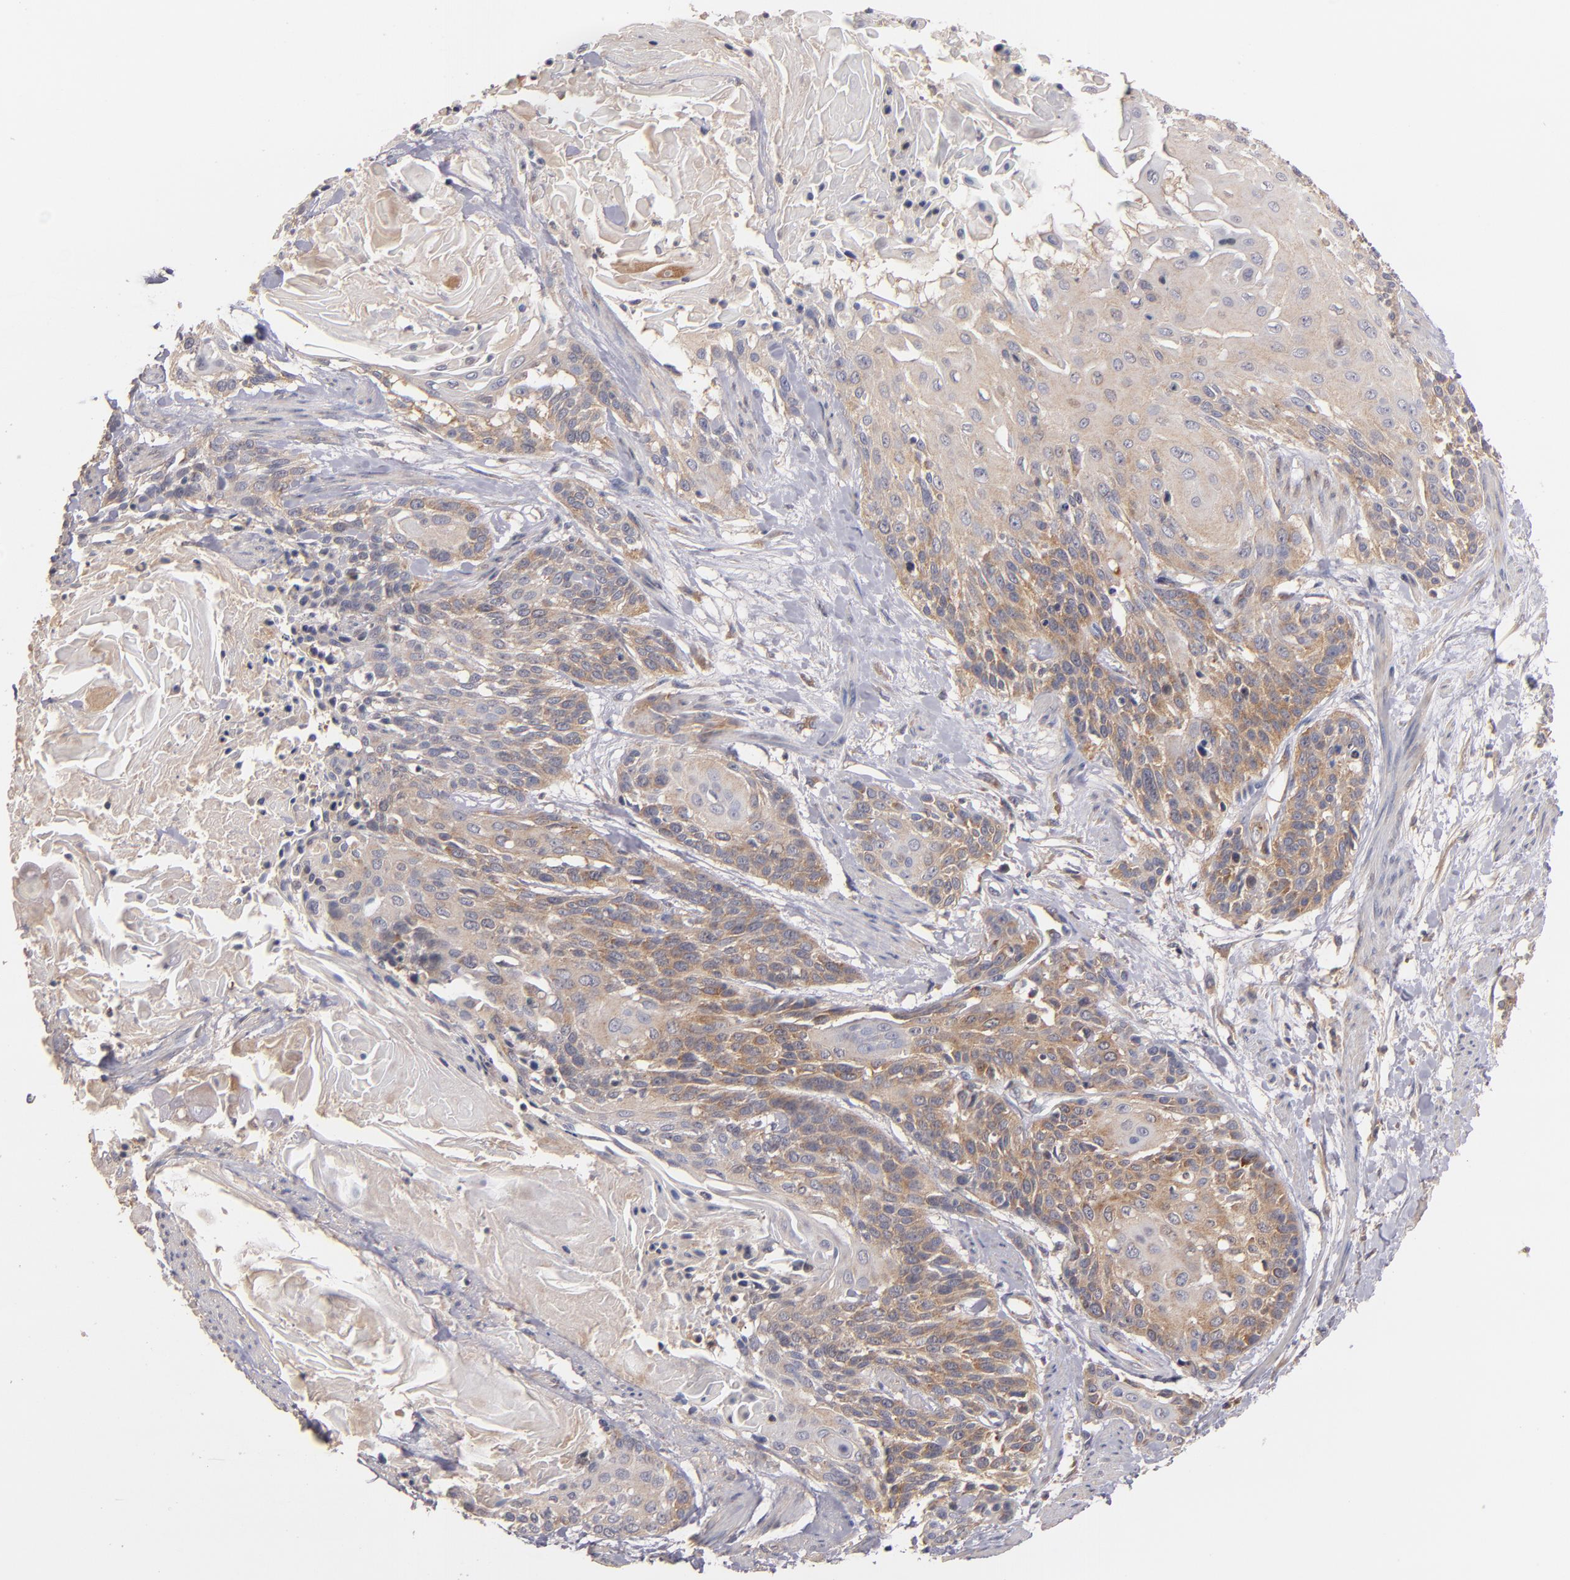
{"staining": {"intensity": "moderate", "quantity": ">75%", "location": "cytoplasmic/membranous"}, "tissue": "cervical cancer", "cell_type": "Tumor cells", "image_type": "cancer", "snomed": [{"axis": "morphology", "description": "Squamous cell carcinoma, NOS"}, {"axis": "topography", "description": "Cervix"}], "caption": "Squamous cell carcinoma (cervical) was stained to show a protein in brown. There is medium levels of moderate cytoplasmic/membranous staining in approximately >75% of tumor cells.", "gene": "UPF3B", "patient": {"sex": "female", "age": 57}}